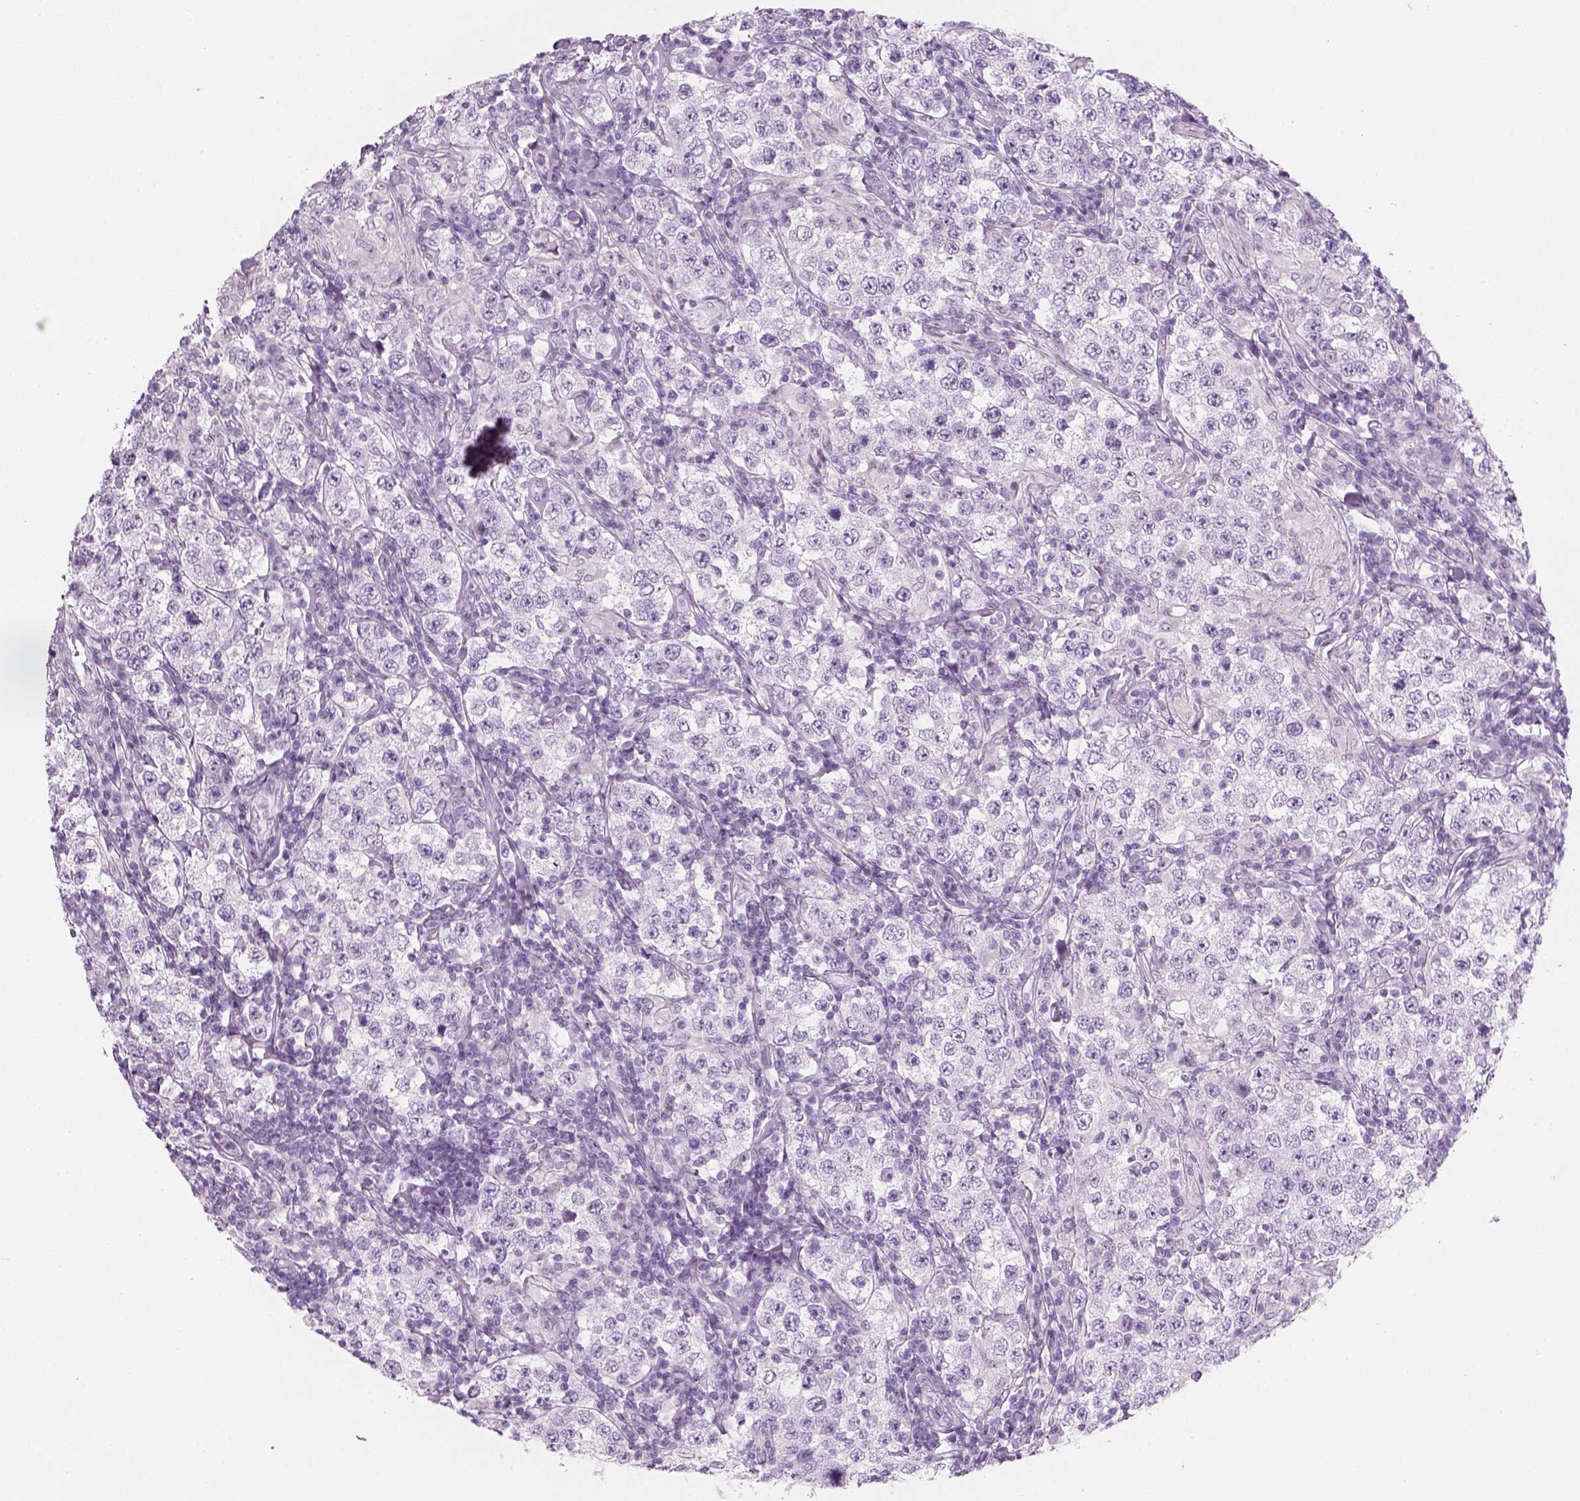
{"staining": {"intensity": "negative", "quantity": "none", "location": "none"}, "tissue": "testis cancer", "cell_type": "Tumor cells", "image_type": "cancer", "snomed": [{"axis": "morphology", "description": "Seminoma, NOS"}, {"axis": "morphology", "description": "Carcinoma, Embryonal, NOS"}, {"axis": "topography", "description": "Testis"}], "caption": "This histopathology image is of testis seminoma stained with immunohistochemistry to label a protein in brown with the nuclei are counter-stained blue. There is no staining in tumor cells.", "gene": "KRTAP11-1", "patient": {"sex": "male", "age": 41}}